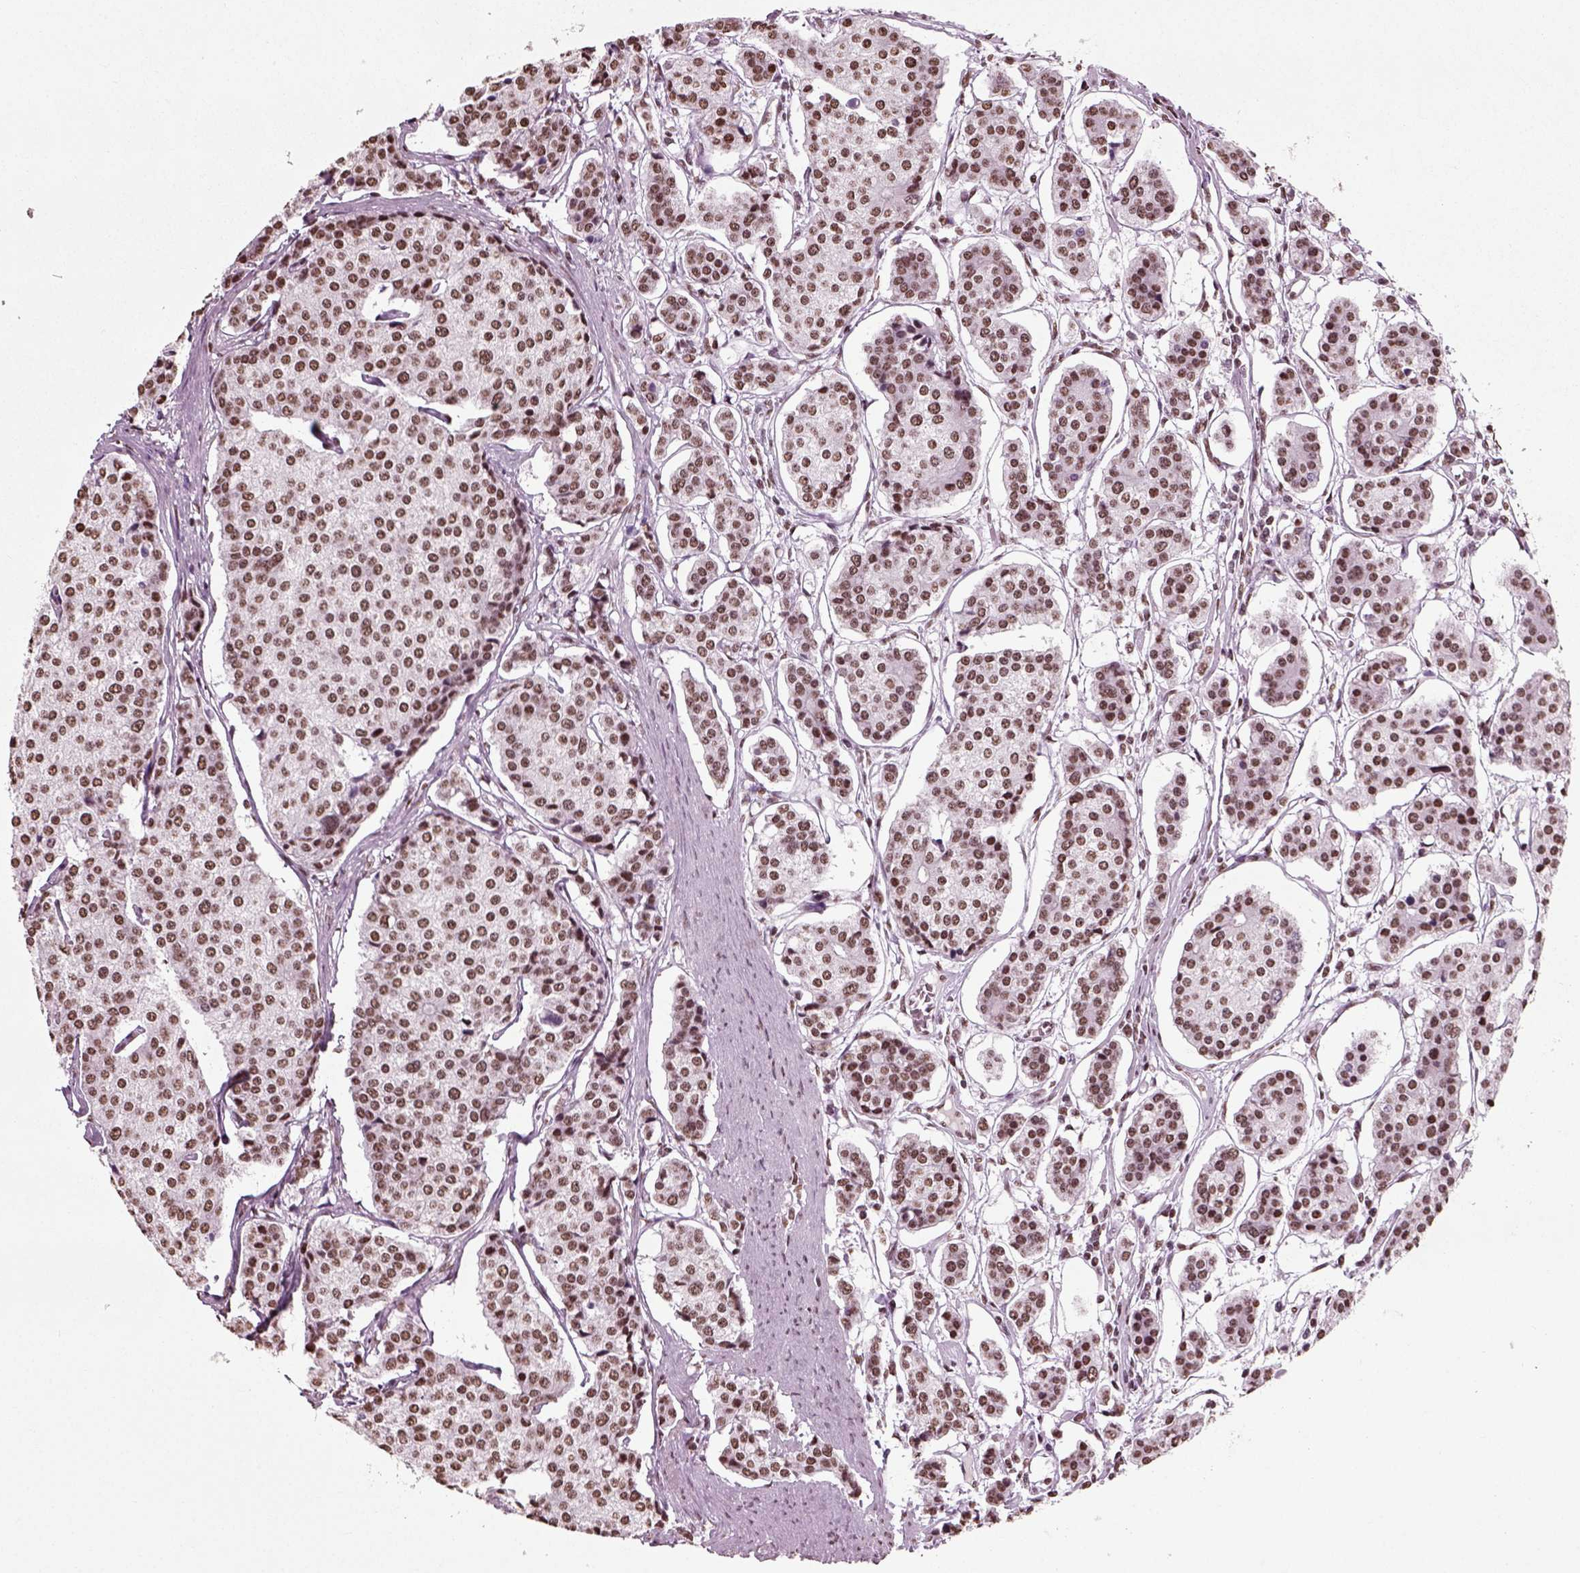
{"staining": {"intensity": "moderate", "quantity": ">75%", "location": "nuclear"}, "tissue": "carcinoid", "cell_type": "Tumor cells", "image_type": "cancer", "snomed": [{"axis": "morphology", "description": "Carcinoid, malignant, NOS"}, {"axis": "topography", "description": "Small intestine"}], "caption": "Immunohistochemistry photomicrograph of neoplastic tissue: human carcinoid stained using immunohistochemistry demonstrates medium levels of moderate protein expression localized specifically in the nuclear of tumor cells, appearing as a nuclear brown color.", "gene": "POLR1H", "patient": {"sex": "female", "age": 65}}